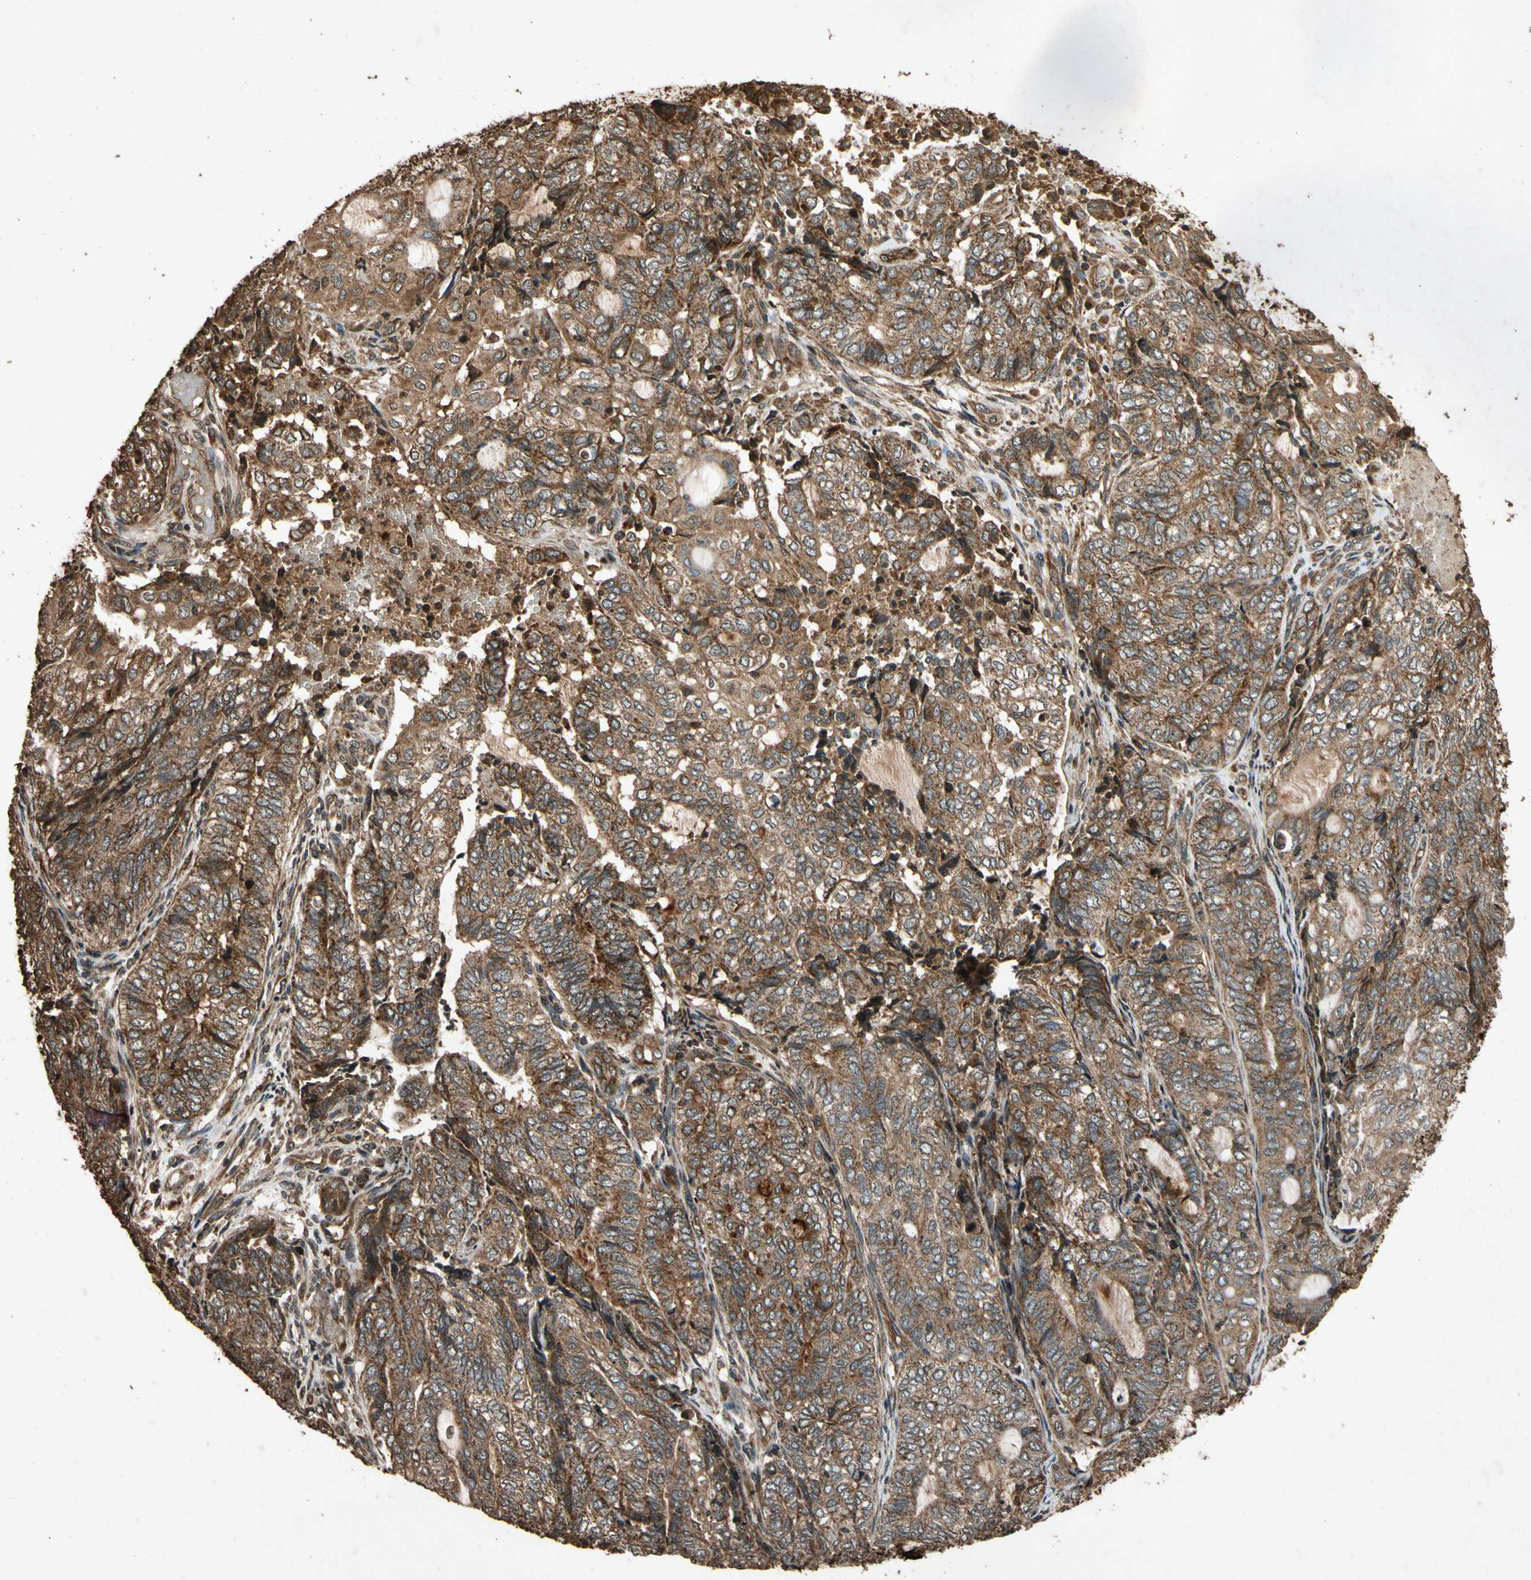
{"staining": {"intensity": "strong", "quantity": ">75%", "location": "cytoplasmic/membranous"}, "tissue": "endometrial cancer", "cell_type": "Tumor cells", "image_type": "cancer", "snomed": [{"axis": "morphology", "description": "Adenocarcinoma, NOS"}, {"axis": "topography", "description": "Uterus"}, {"axis": "topography", "description": "Endometrium"}], "caption": "This is a photomicrograph of immunohistochemistry staining of endometrial cancer, which shows strong staining in the cytoplasmic/membranous of tumor cells.", "gene": "TXN2", "patient": {"sex": "female", "age": 70}}